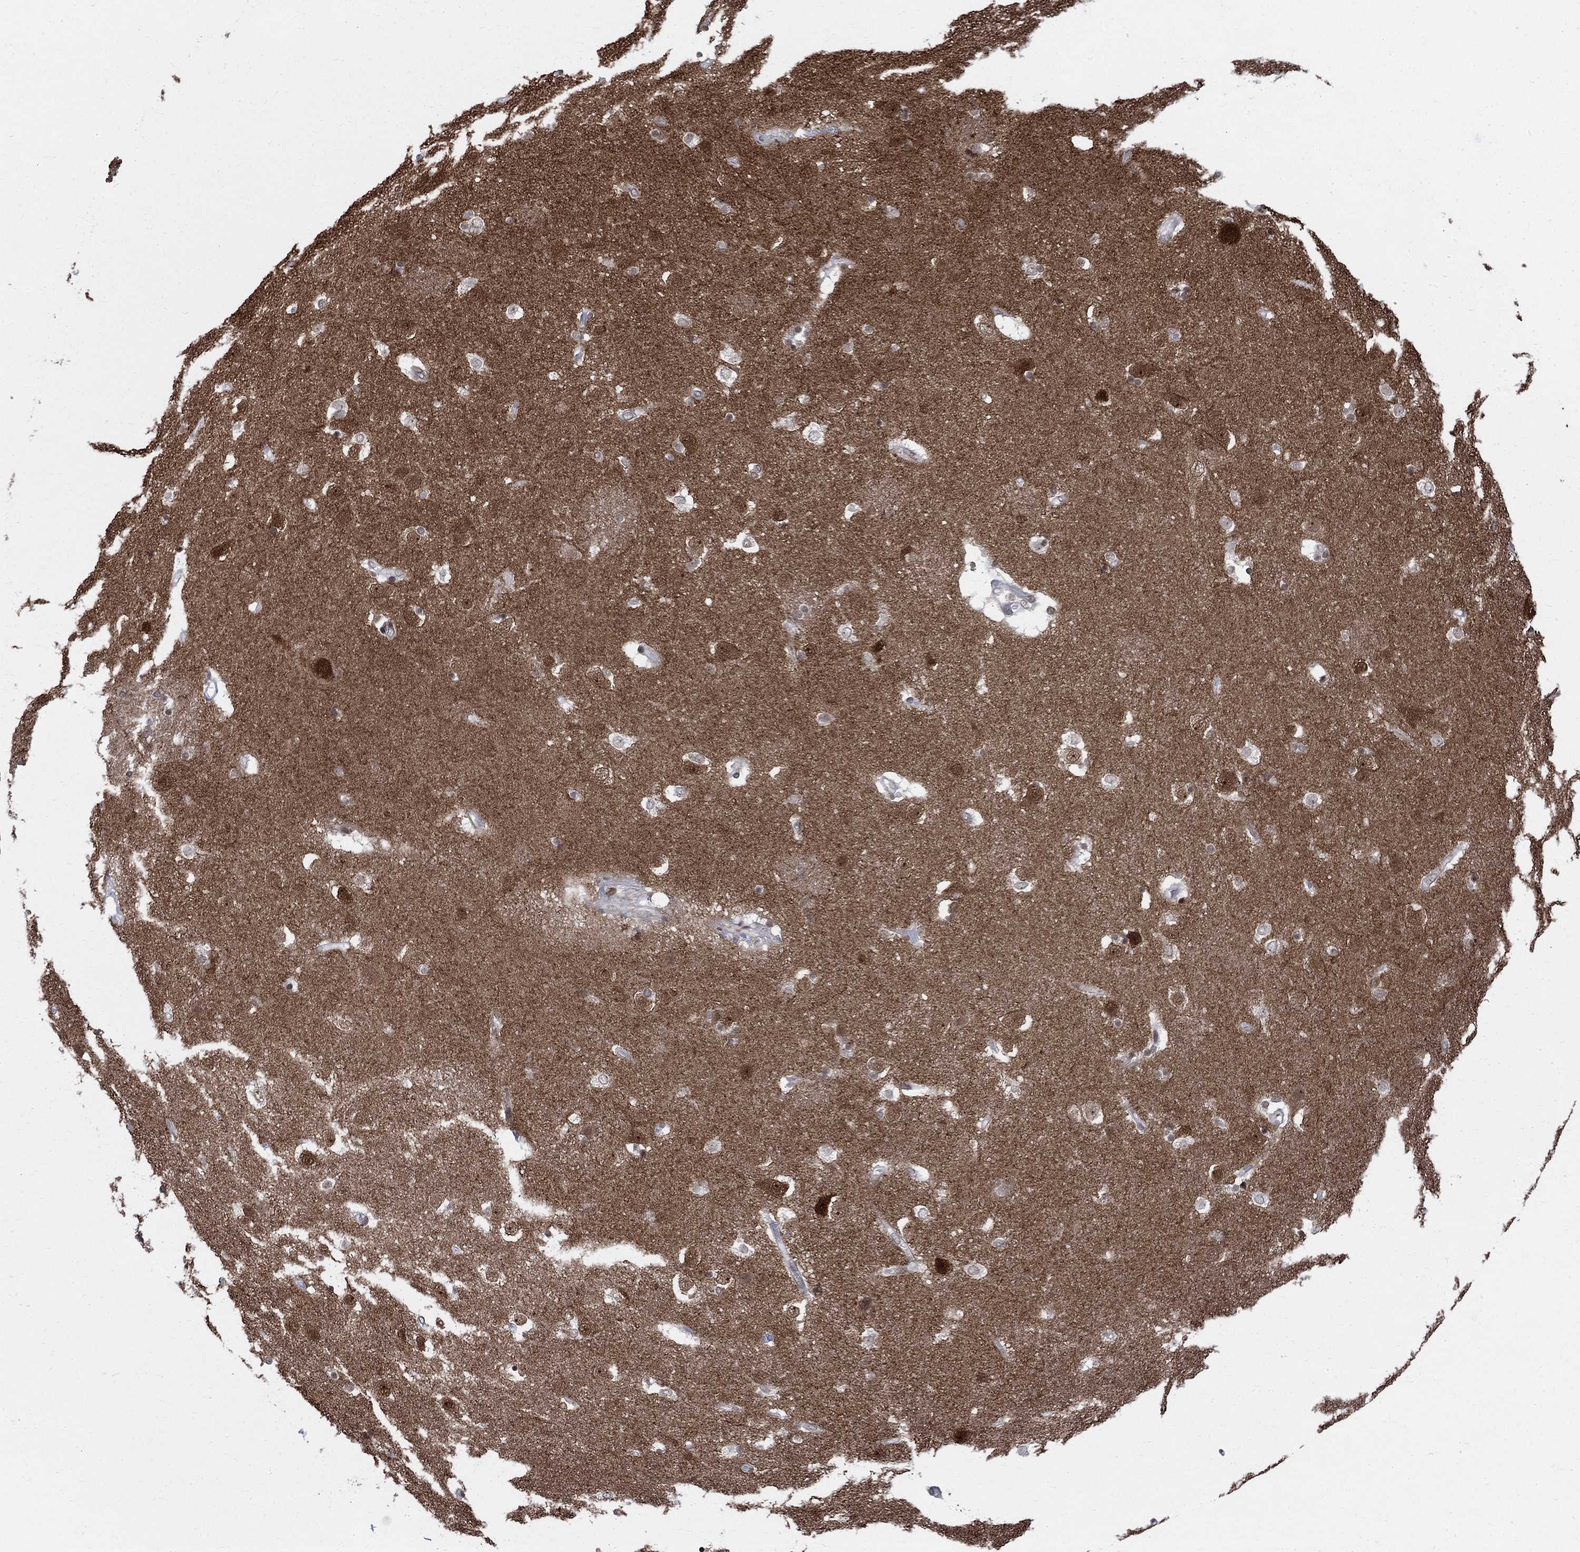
{"staining": {"intensity": "moderate", "quantity": "<25%", "location": "cytoplasmic/membranous"}, "tissue": "caudate", "cell_type": "Glial cells", "image_type": "normal", "snomed": [{"axis": "morphology", "description": "Normal tissue, NOS"}, {"axis": "topography", "description": "Lateral ventricle wall"}], "caption": "Immunohistochemical staining of normal caudate exhibits low levels of moderate cytoplasmic/membranous staining in approximately <25% of glial cells. (Brightfield microscopy of DAB IHC at high magnification).", "gene": "CPLX1", "patient": {"sex": "male", "age": 51}}